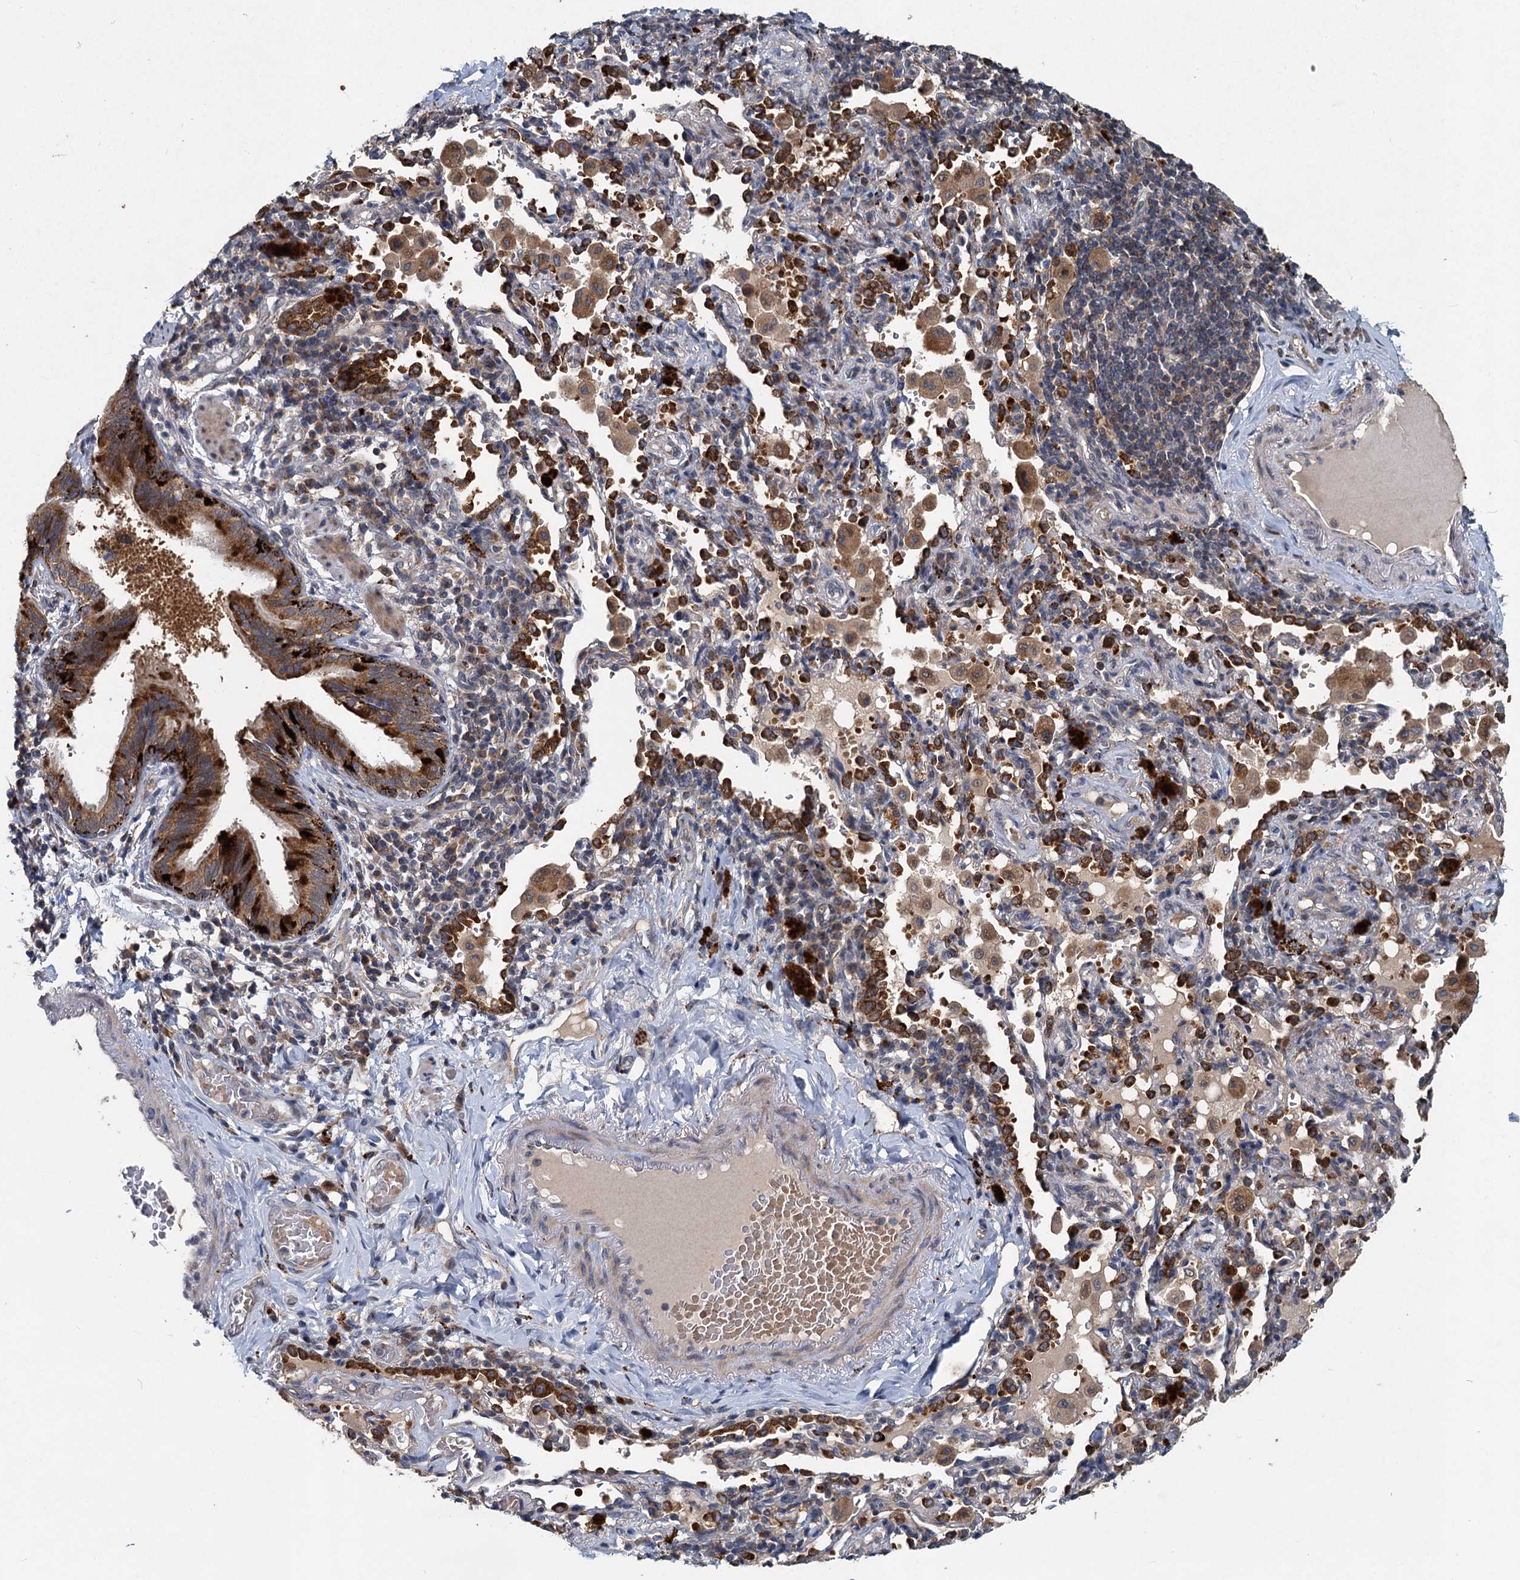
{"staining": {"intensity": "strong", "quantity": ">75%", "location": "cytoplasmic/membranous"}, "tissue": "bronchus", "cell_type": "Respiratory epithelial cells", "image_type": "normal", "snomed": [{"axis": "morphology", "description": "Normal tissue, NOS"}, {"axis": "topography", "description": "Cartilage tissue"}, {"axis": "topography", "description": "Bronchus"}], "caption": "There is high levels of strong cytoplasmic/membranous staining in respiratory epithelial cells of normal bronchus, as demonstrated by immunohistochemical staining (brown color).", "gene": "OTUB1", "patient": {"sex": "female", "age": 36}}